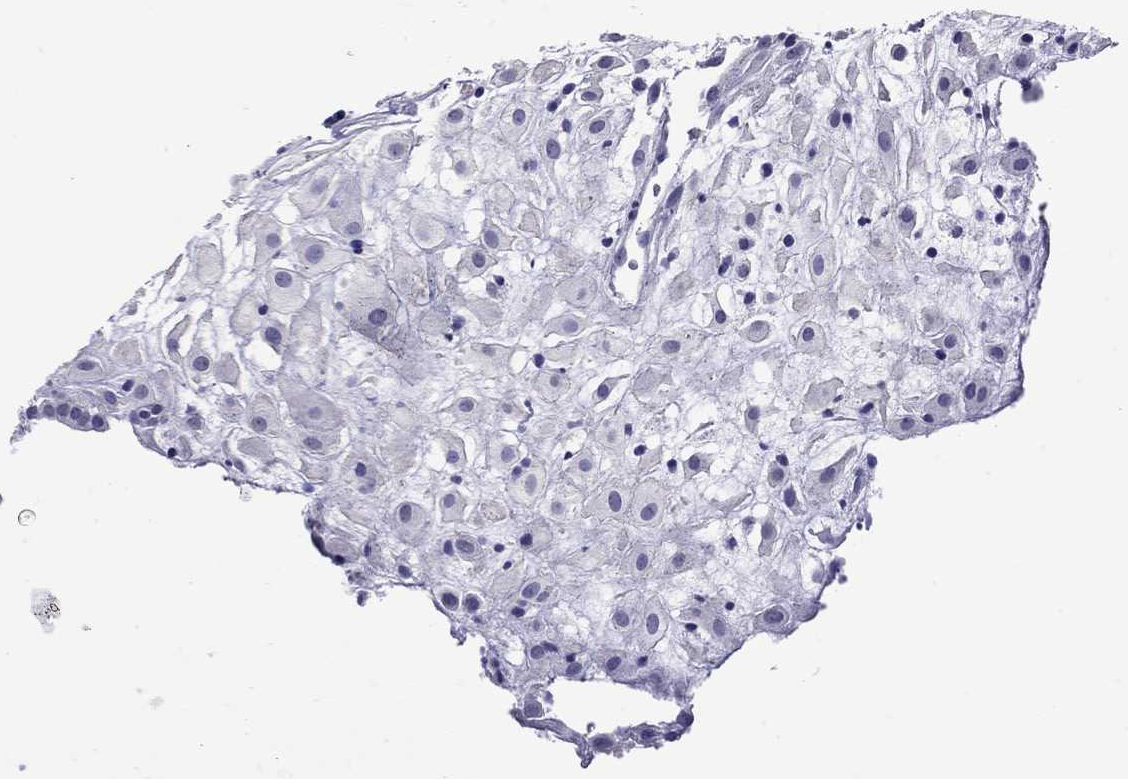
{"staining": {"intensity": "negative", "quantity": "none", "location": "none"}, "tissue": "placenta", "cell_type": "Decidual cells", "image_type": "normal", "snomed": [{"axis": "morphology", "description": "Normal tissue, NOS"}, {"axis": "topography", "description": "Placenta"}], "caption": "Decidual cells show no significant positivity in benign placenta.", "gene": "KIAA2012", "patient": {"sex": "female", "age": 24}}